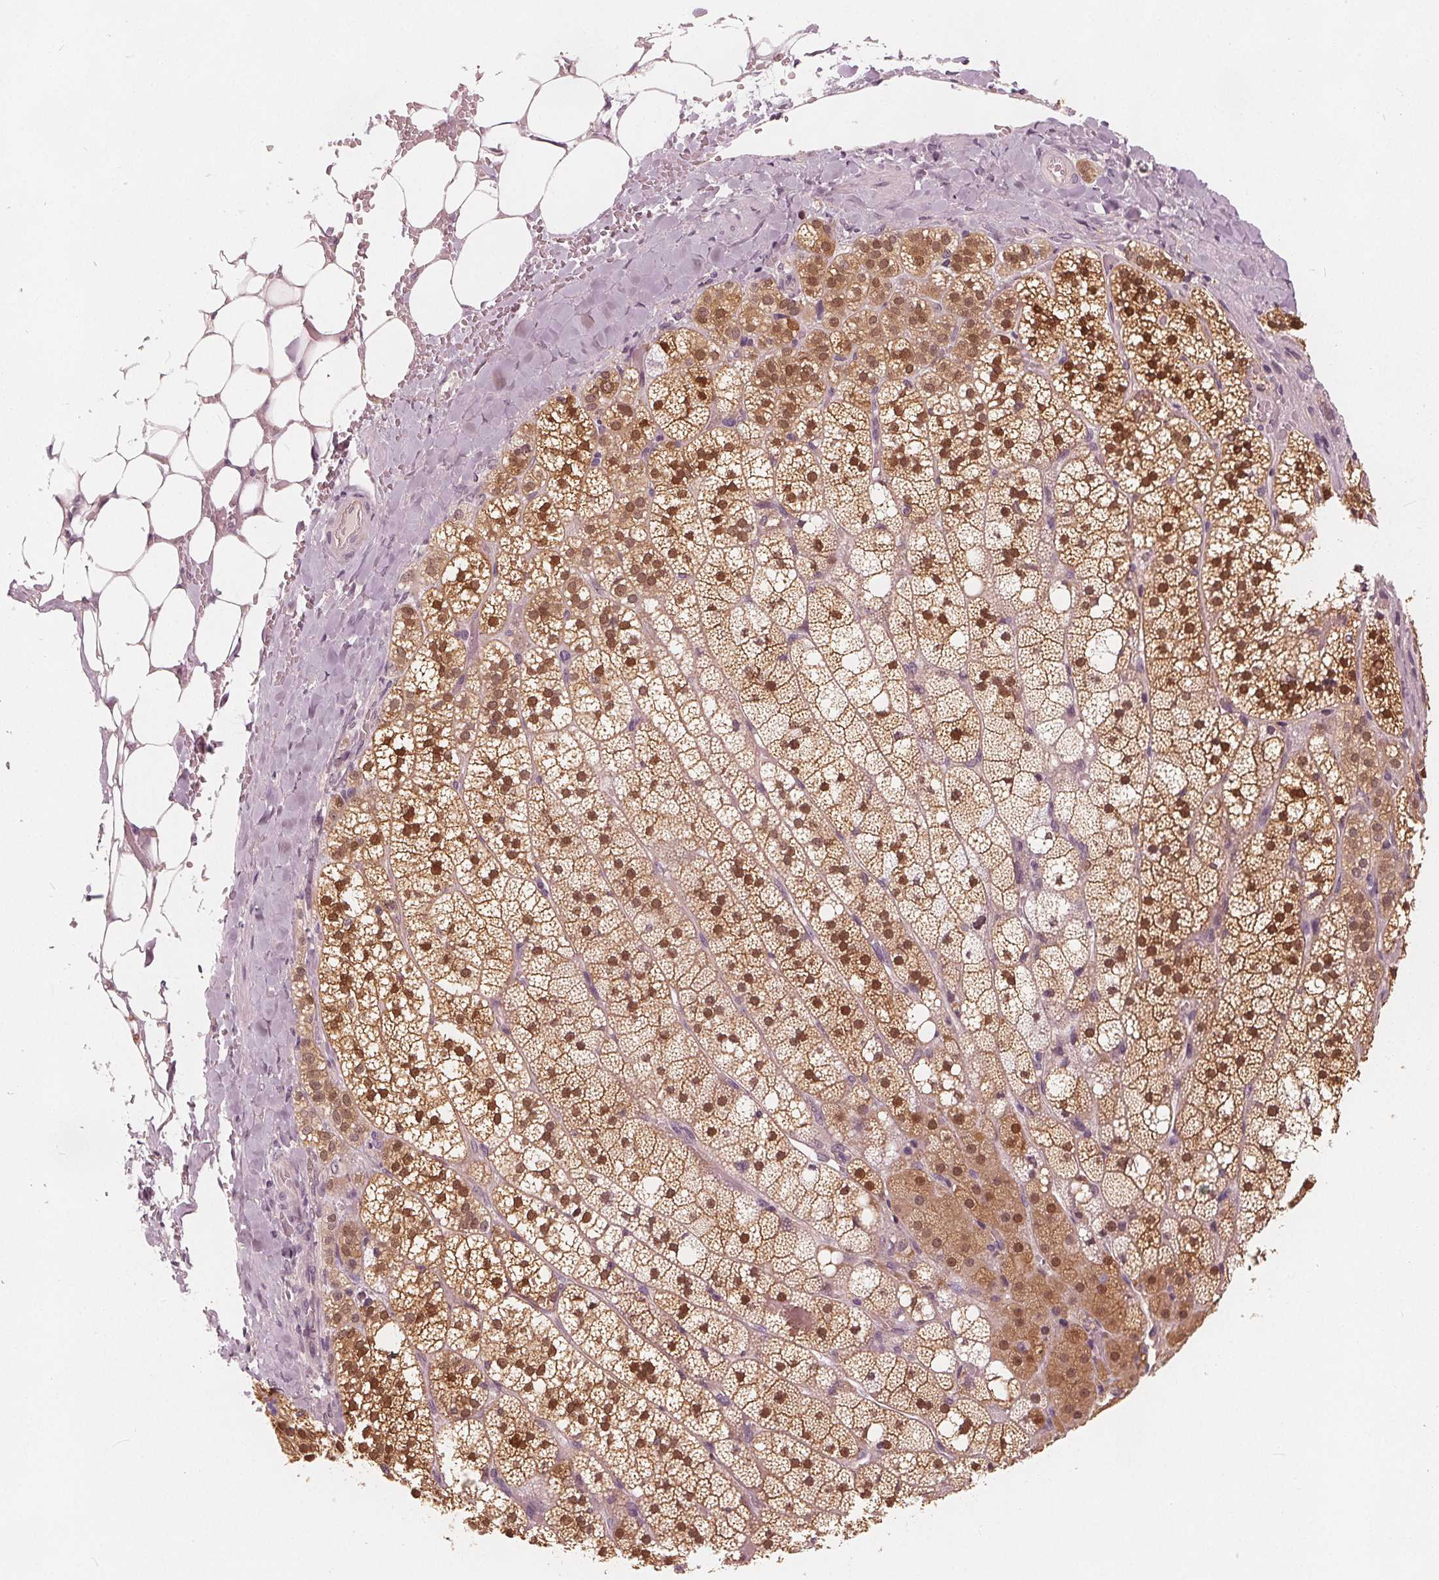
{"staining": {"intensity": "moderate", "quantity": ">75%", "location": "cytoplasmic/membranous,nuclear"}, "tissue": "adrenal gland", "cell_type": "Glandular cells", "image_type": "normal", "snomed": [{"axis": "morphology", "description": "Normal tissue, NOS"}, {"axis": "topography", "description": "Adrenal gland"}], "caption": "Brown immunohistochemical staining in unremarkable human adrenal gland shows moderate cytoplasmic/membranous,nuclear staining in about >75% of glandular cells.", "gene": "SAT2", "patient": {"sex": "male", "age": 53}}